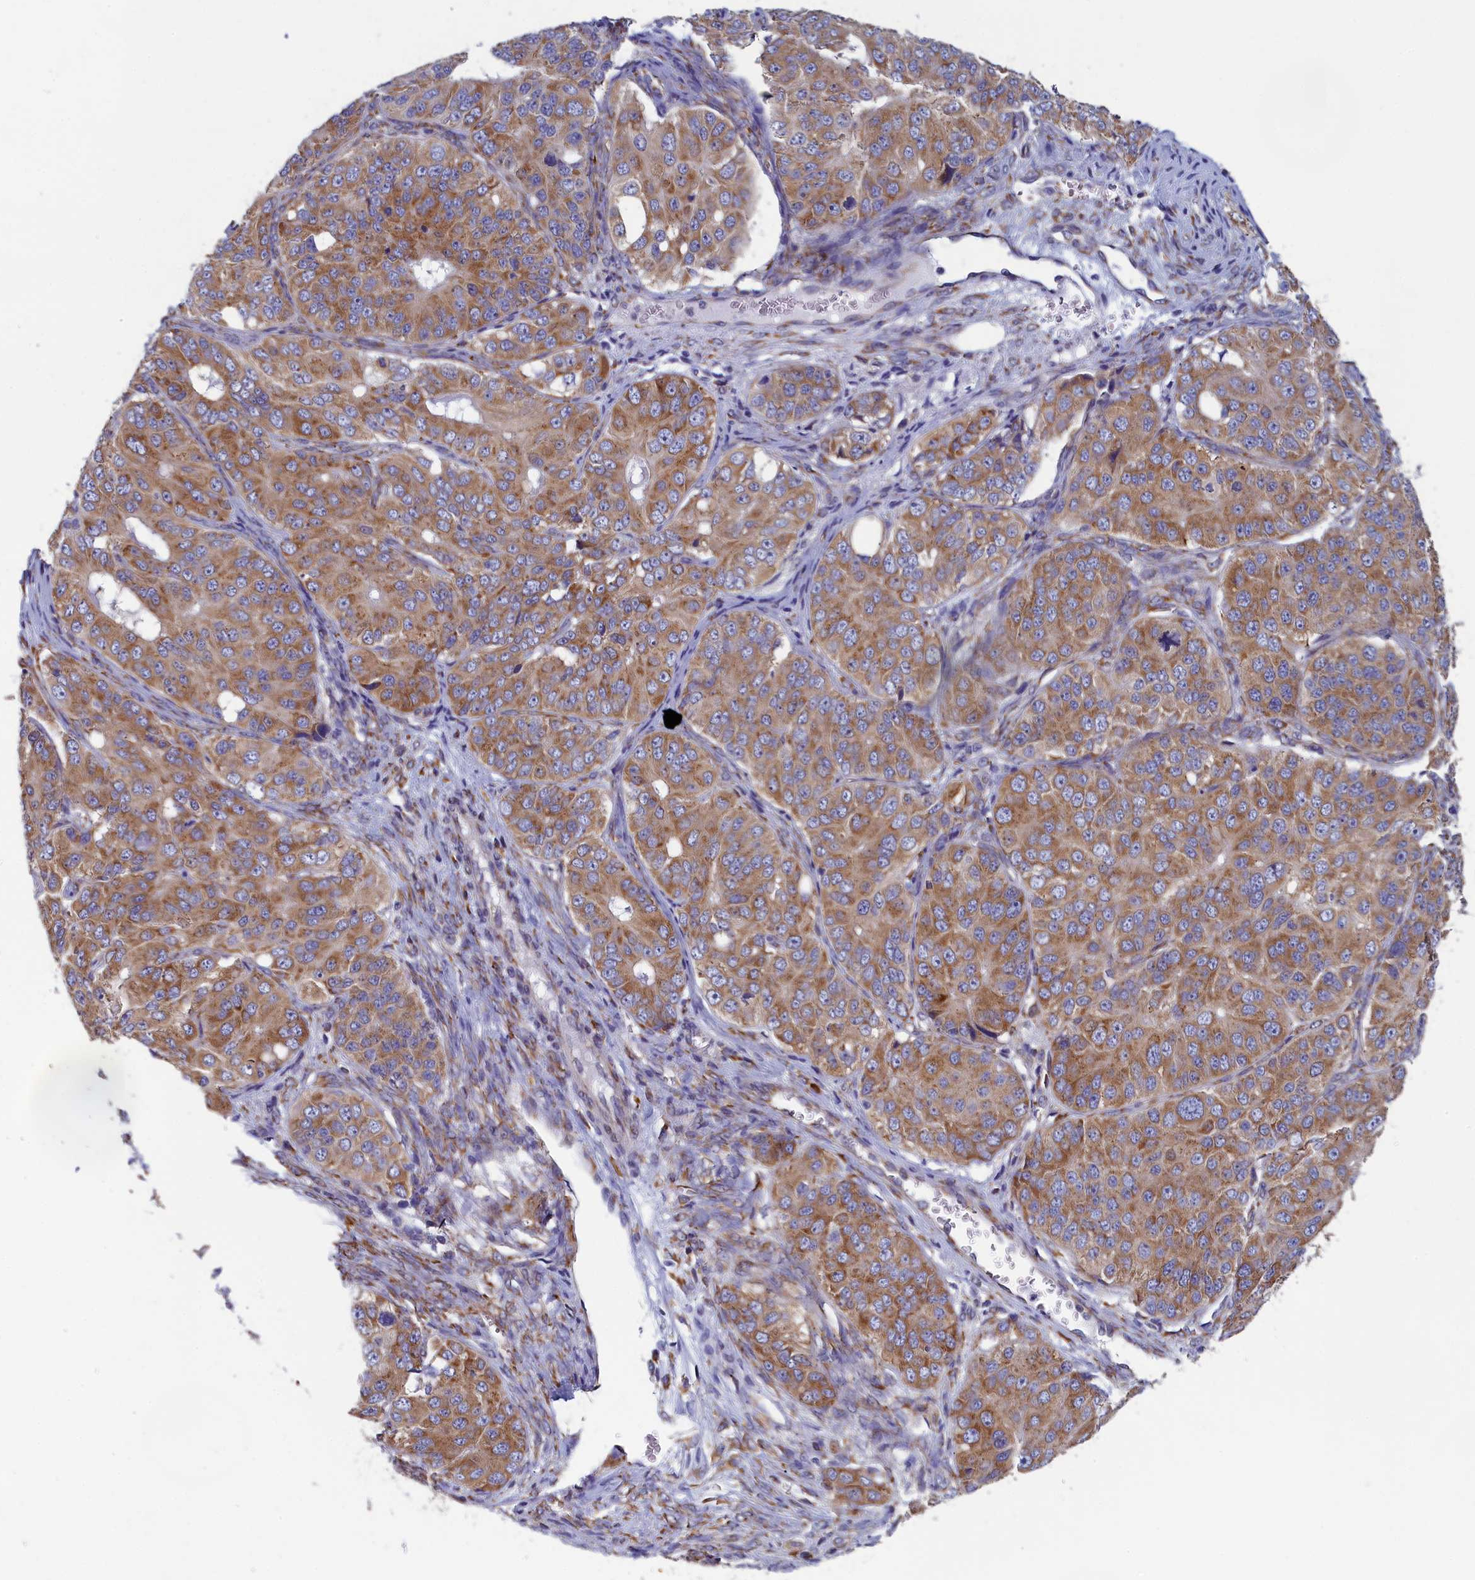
{"staining": {"intensity": "moderate", "quantity": ">75%", "location": "cytoplasmic/membranous"}, "tissue": "ovarian cancer", "cell_type": "Tumor cells", "image_type": "cancer", "snomed": [{"axis": "morphology", "description": "Carcinoma, endometroid"}, {"axis": "topography", "description": "Ovary"}], "caption": "This is an image of immunohistochemistry (IHC) staining of ovarian cancer (endometroid carcinoma), which shows moderate staining in the cytoplasmic/membranous of tumor cells.", "gene": "CCDC68", "patient": {"sex": "female", "age": 51}}